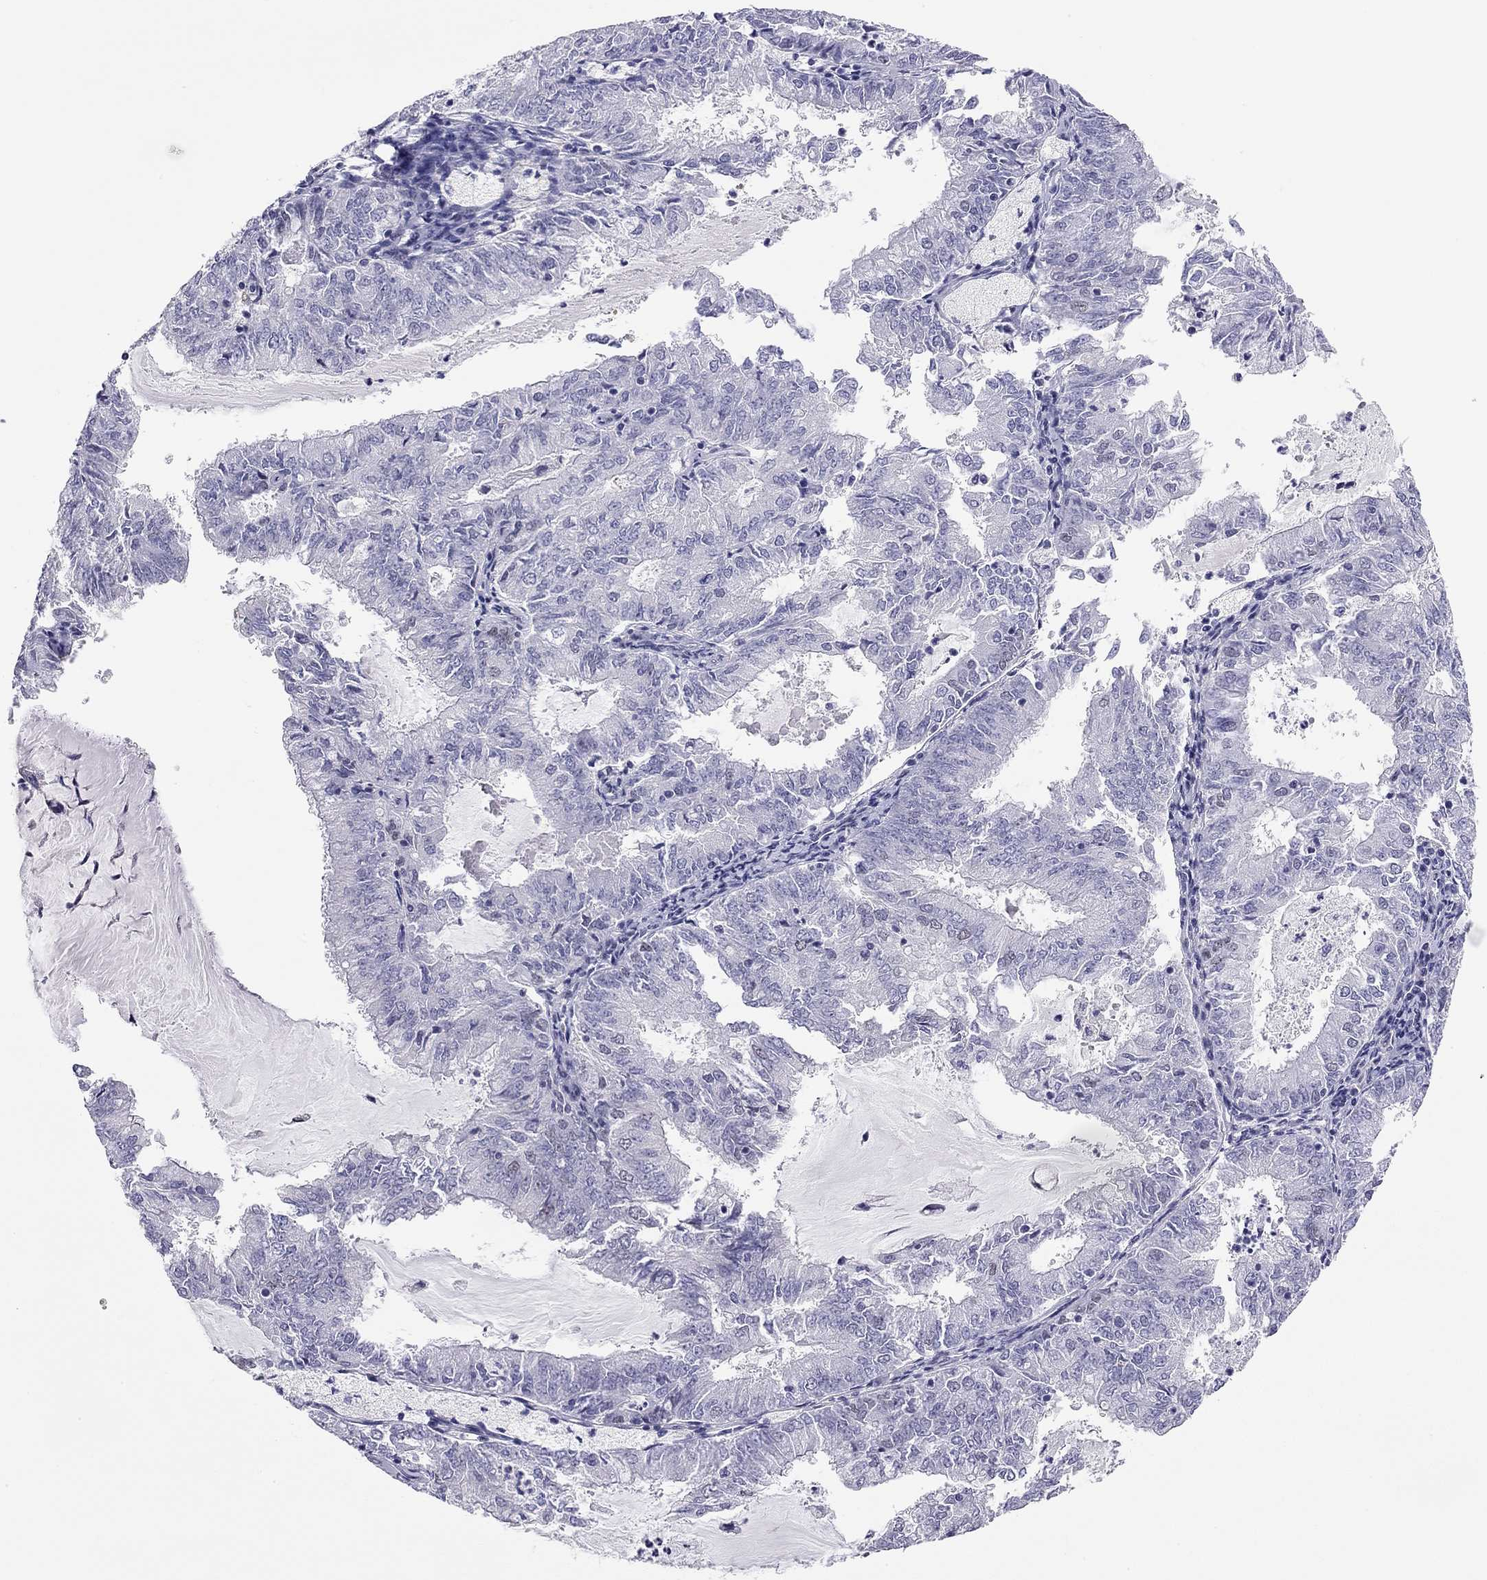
{"staining": {"intensity": "negative", "quantity": "none", "location": "none"}, "tissue": "endometrial cancer", "cell_type": "Tumor cells", "image_type": "cancer", "snomed": [{"axis": "morphology", "description": "Adenocarcinoma, NOS"}, {"axis": "topography", "description": "Endometrium"}], "caption": "The photomicrograph displays no significant positivity in tumor cells of adenocarcinoma (endometrial).", "gene": "DOT1L", "patient": {"sex": "female", "age": 57}}